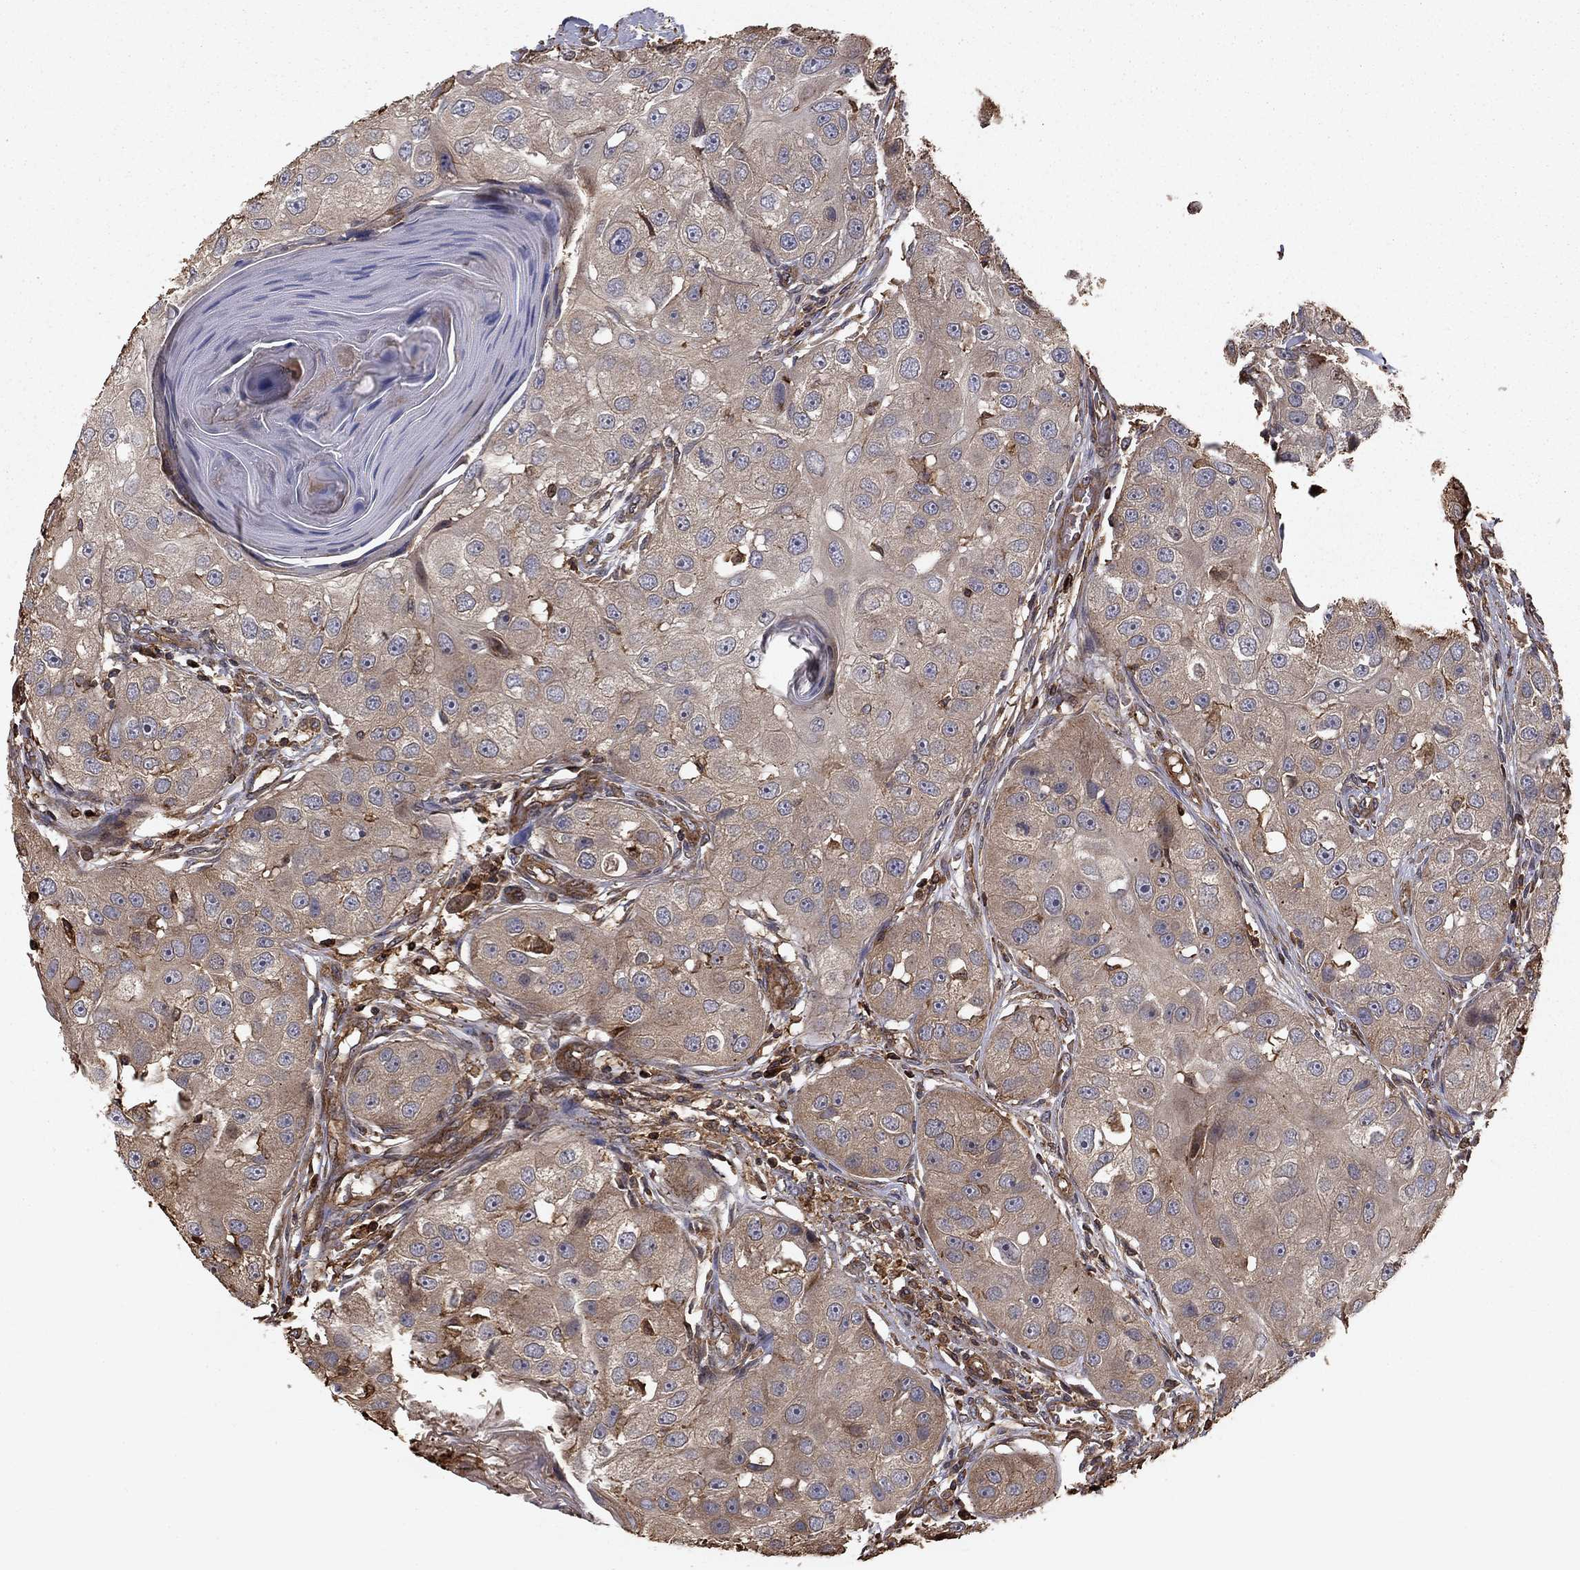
{"staining": {"intensity": "negative", "quantity": "none", "location": "none"}, "tissue": "head and neck cancer", "cell_type": "Tumor cells", "image_type": "cancer", "snomed": [{"axis": "morphology", "description": "Normal tissue, NOS"}, {"axis": "morphology", "description": "Squamous cell carcinoma, NOS"}, {"axis": "topography", "description": "Skeletal muscle"}, {"axis": "topography", "description": "Head-Neck"}], "caption": "An image of human head and neck cancer (squamous cell carcinoma) is negative for staining in tumor cells.", "gene": "HABP4", "patient": {"sex": "male", "age": 51}}